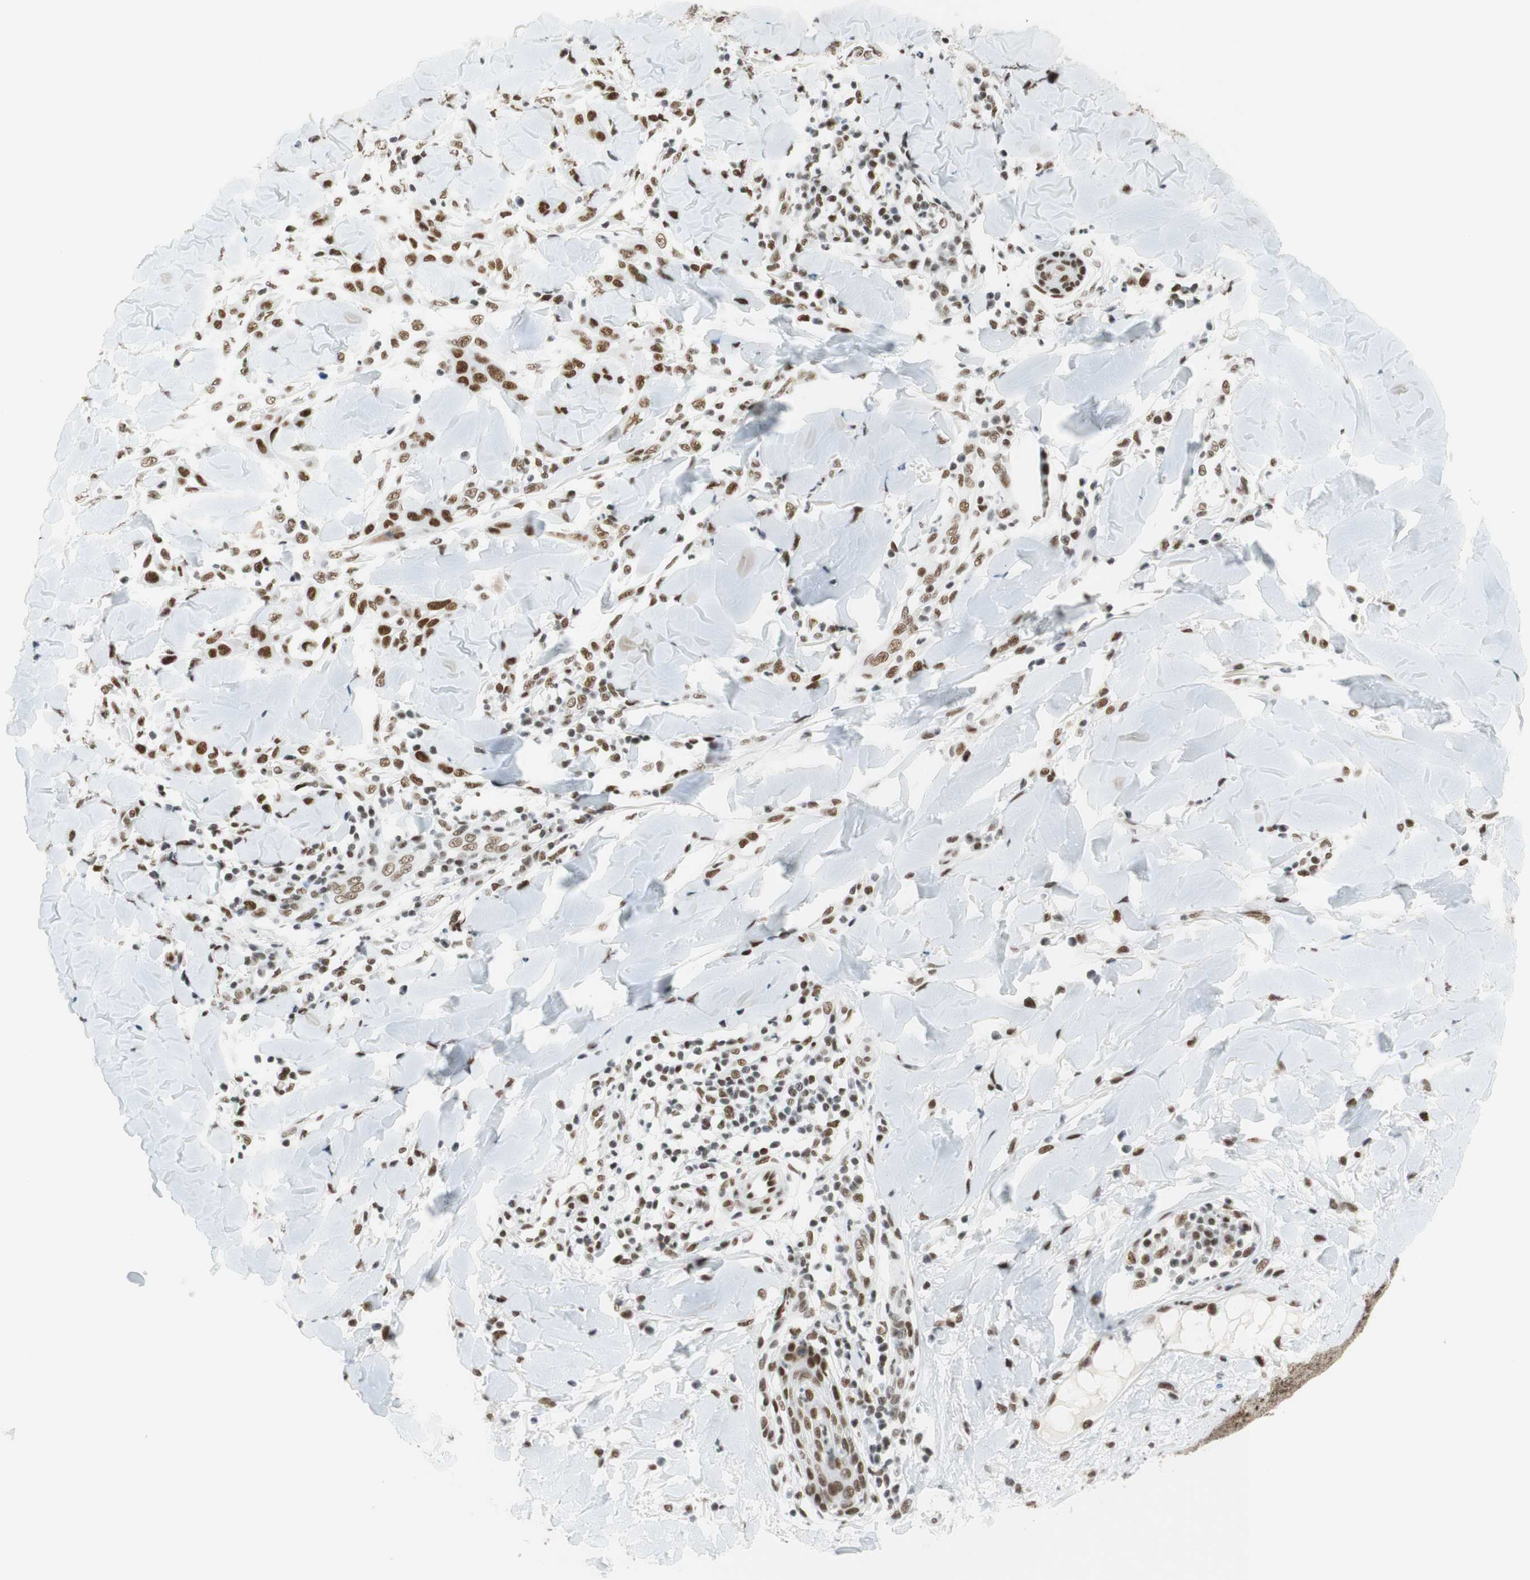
{"staining": {"intensity": "moderate", "quantity": ">75%", "location": "nuclear"}, "tissue": "skin cancer", "cell_type": "Tumor cells", "image_type": "cancer", "snomed": [{"axis": "morphology", "description": "Squamous cell carcinoma, NOS"}, {"axis": "topography", "description": "Skin"}], "caption": "Skin squamous cell carcinoma was stained to show a protein in brown. There is medium levels of moderate nuclear positivity in approximately >75% of tumor cells.", "gene": "RNF20", "patient": {"sex": "male", "age": 24}}